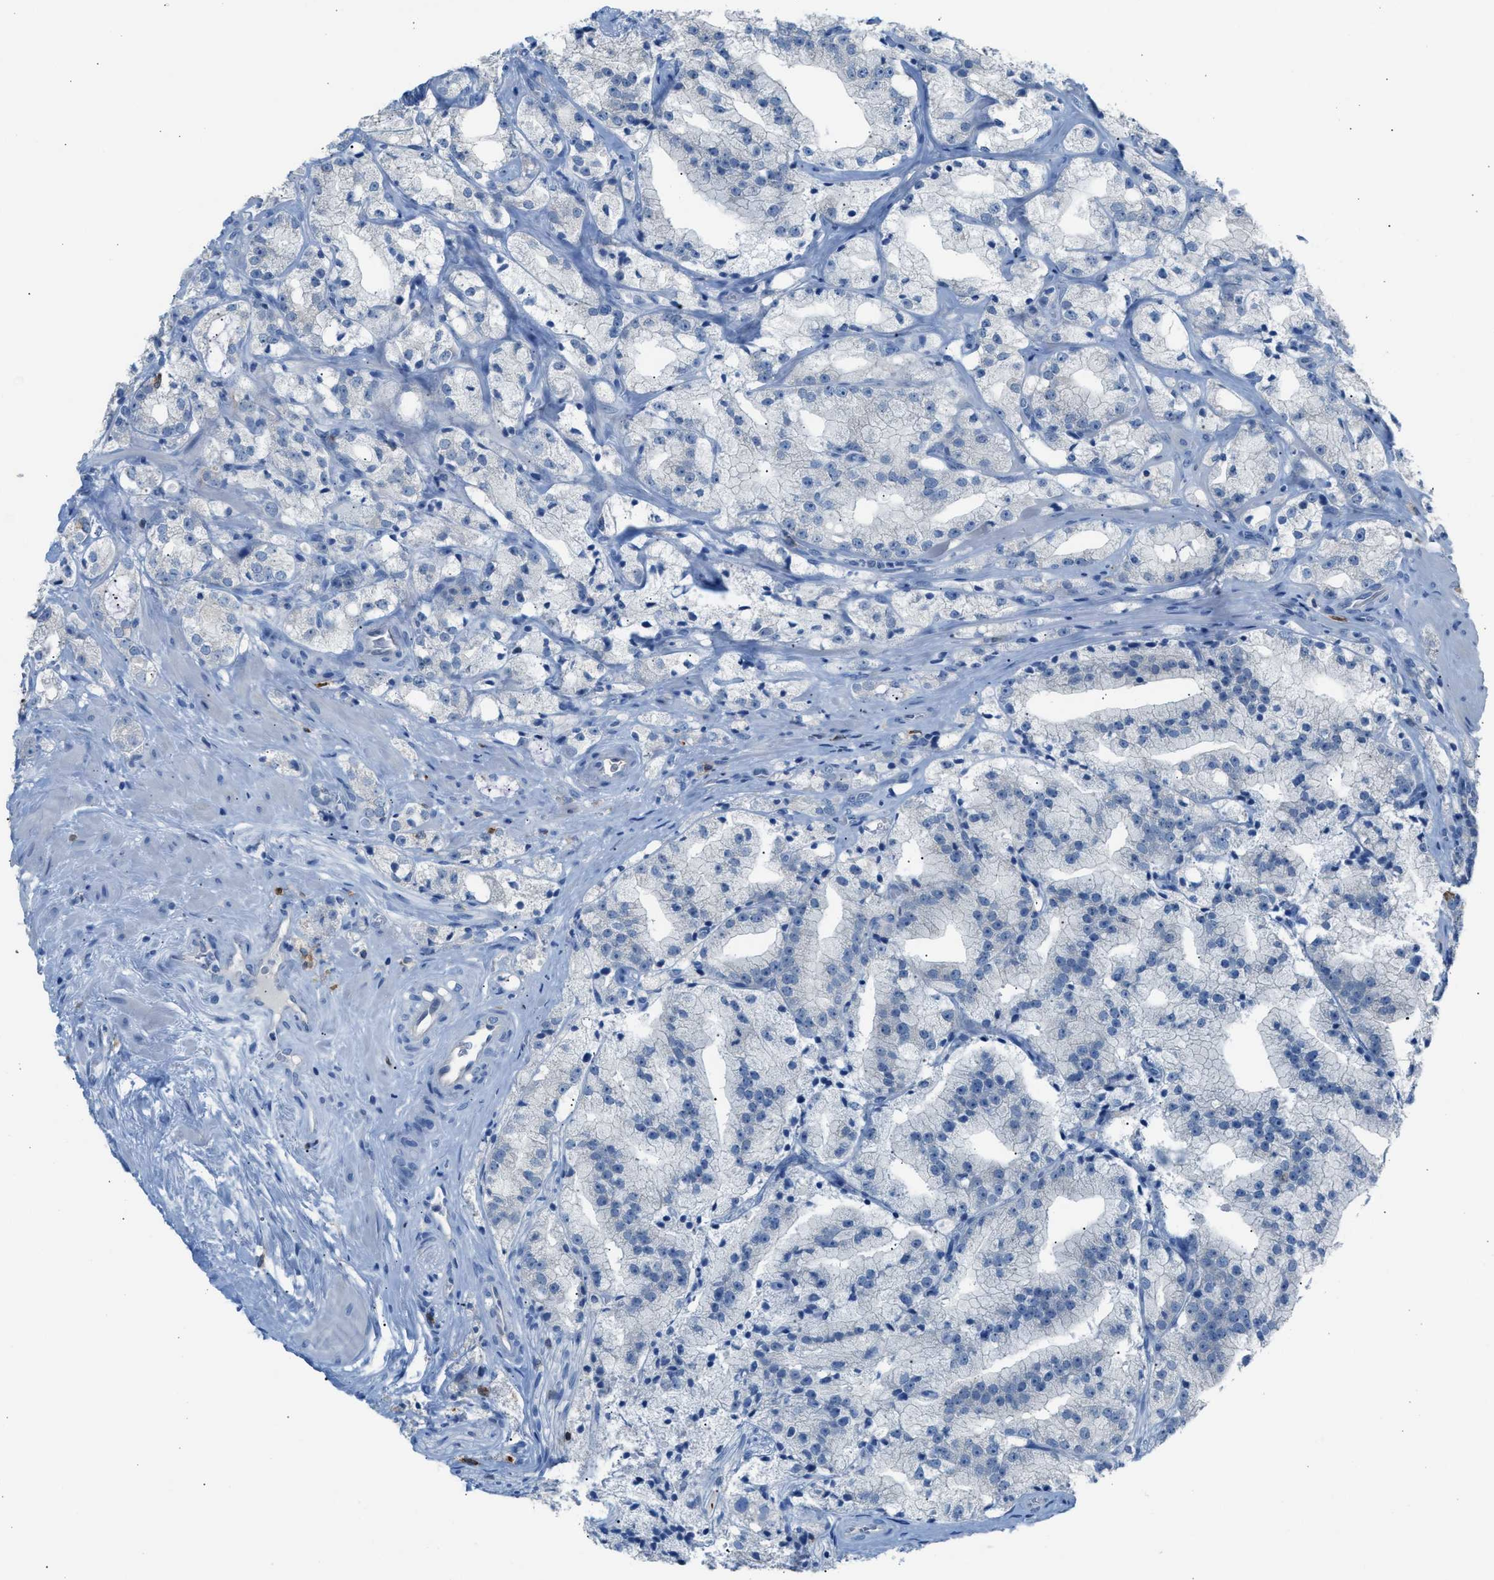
{"staining": {"intensity": "negative", "quantity": "none", "location": "none"}, "tissue": "prostate cancer", "cell_type": "Tumor cells", "image_type": "cancer", "snomed": [{"axis": "morphology", "description": "Adenocarcinoma, High grade"}, {"axis": "topography", "description": "Prostate"}], "caption": "Prostate high-grade adenocarcinoma stained for a protein using immunohistochemistry reveals no staining tumor cells.", "gene": "CLEC10A", "patient": {"sex": "male", "age": 64}}